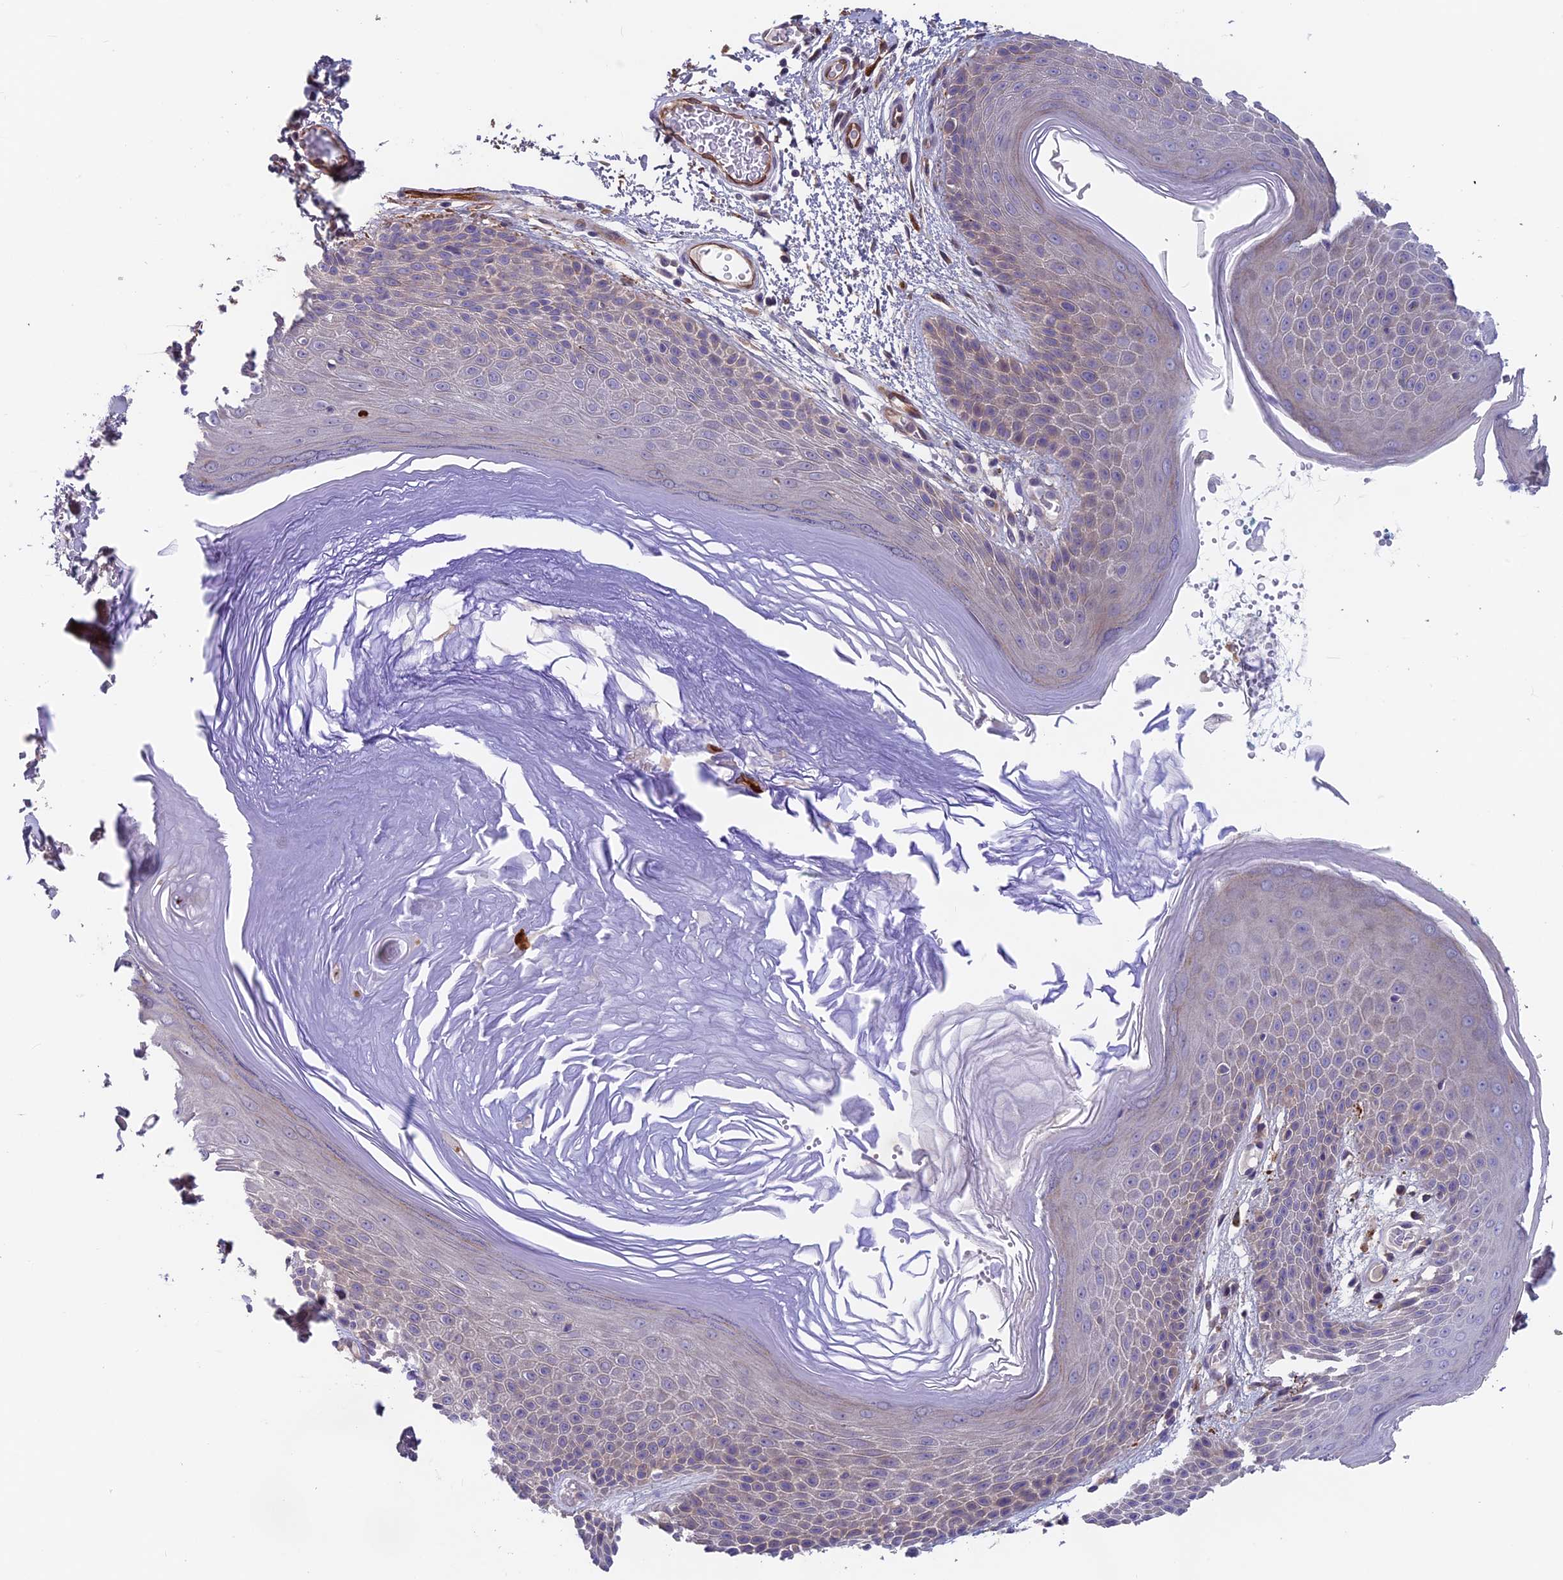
{"staining": {"intensity": "moderate", "quantity": "<25%", "location": "cytoplasmic/membranous"}, "tissue": "skin", "cell_type": "Epidermal cells", "image_type": "normal", "snomed": [{"axis": "morphology", "description": "Normal tissue, NOS"}, {"axis": "topography", "description": "Anal"}], "caption": "Skin stained with DAB immunohistochemistry shows low levels of moderate cytoplasmic/membranous positivity in approximately <25% of epidermal cells.", "gene": "MAST2", "patient": {"sex": "male", "age": 74}}